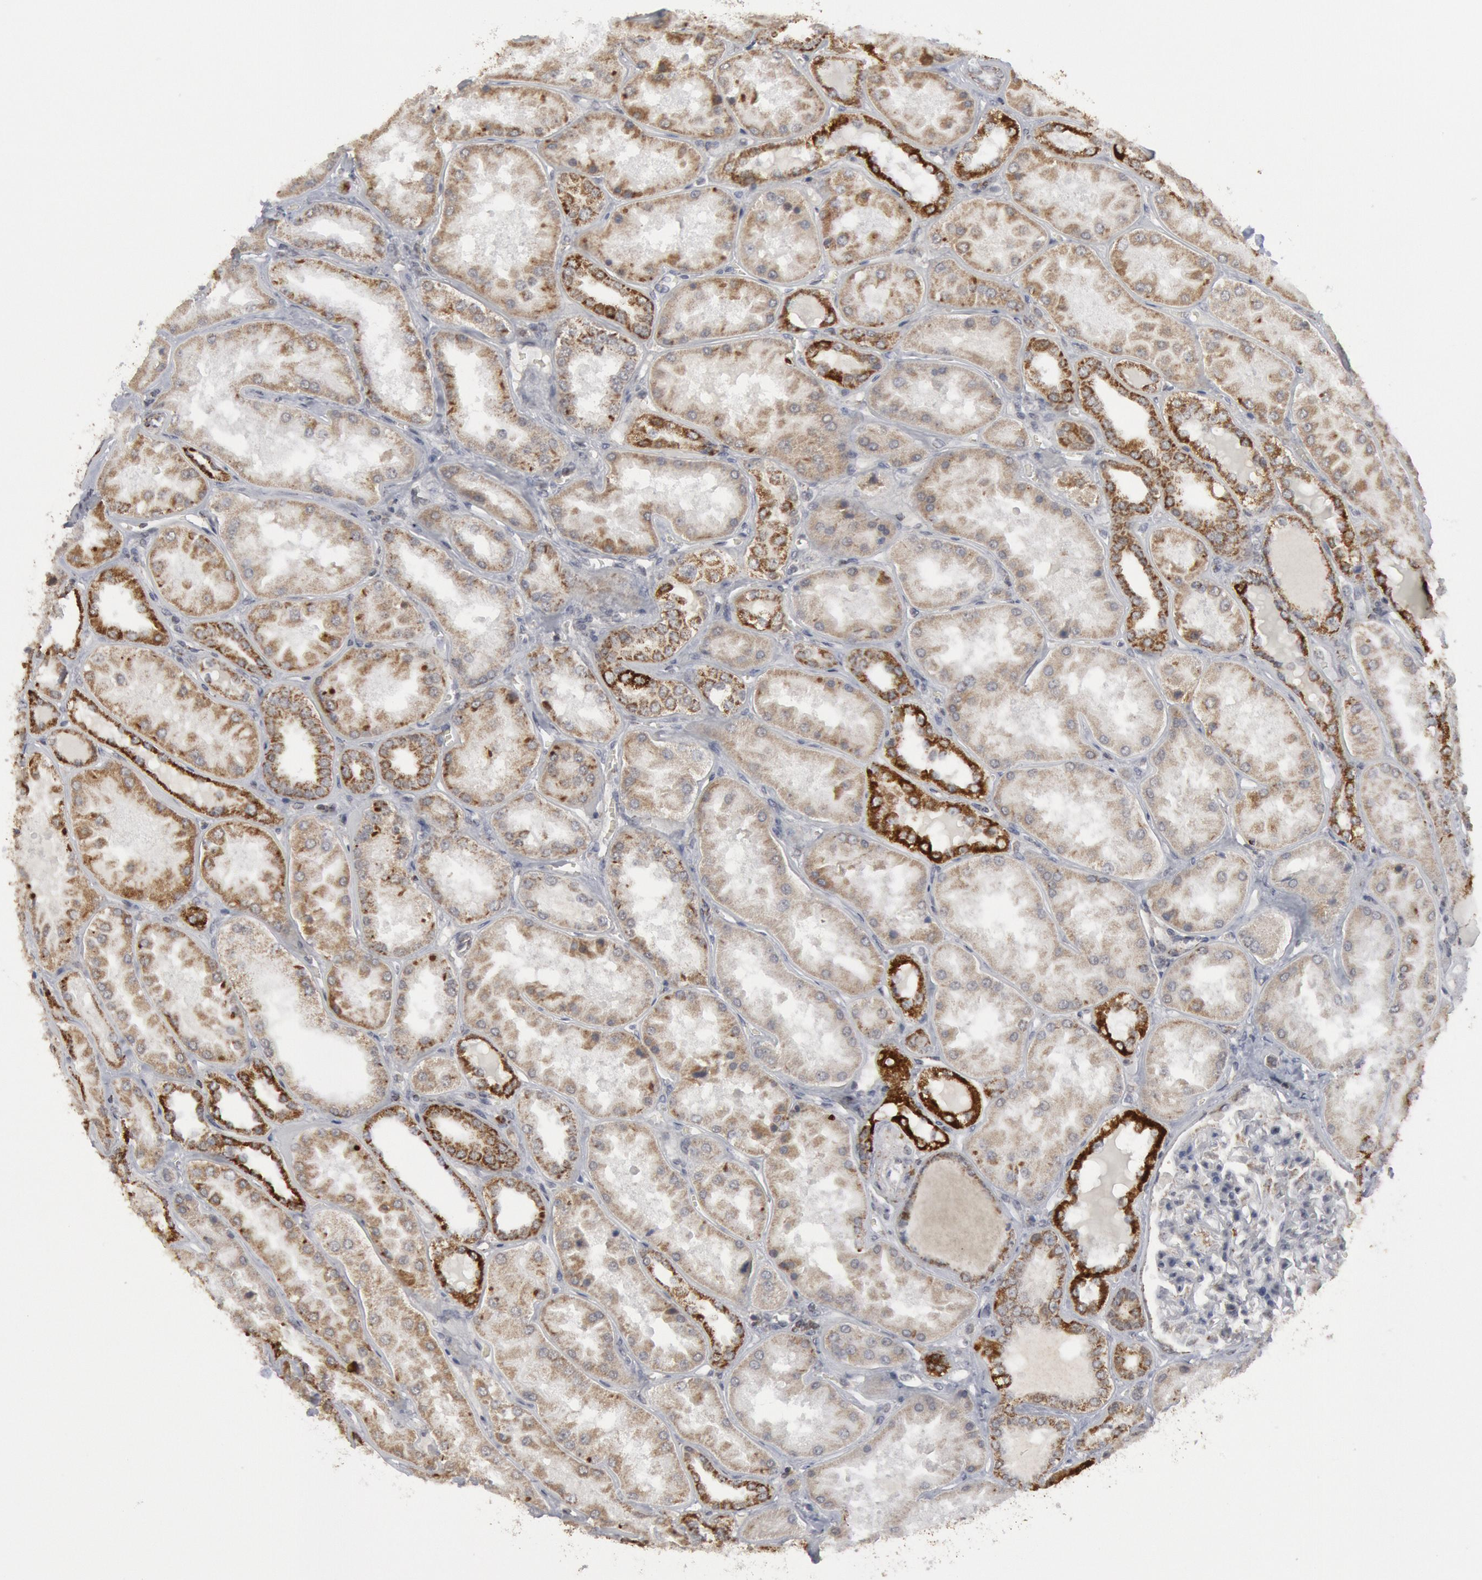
{"staining": {"intensity": "negative", "quantity": "none", "location": "none"}, "tissue": "kidney", "cell_type": "Cells in glomeruli", "image_type": "normal", "snomed": [{"axis": "morphology", "description": "Normal tissue, NOS"}, {"axis": "topography", "description": "Kidney"}], "caption": "Immunohistochemistry (IHC) micrograph of normal kidney stained for a protein (brown), which shows no positivity in cells in glomeruli.", "gene": "CASP9", "patient": {"sex": "female", "age": 56}}